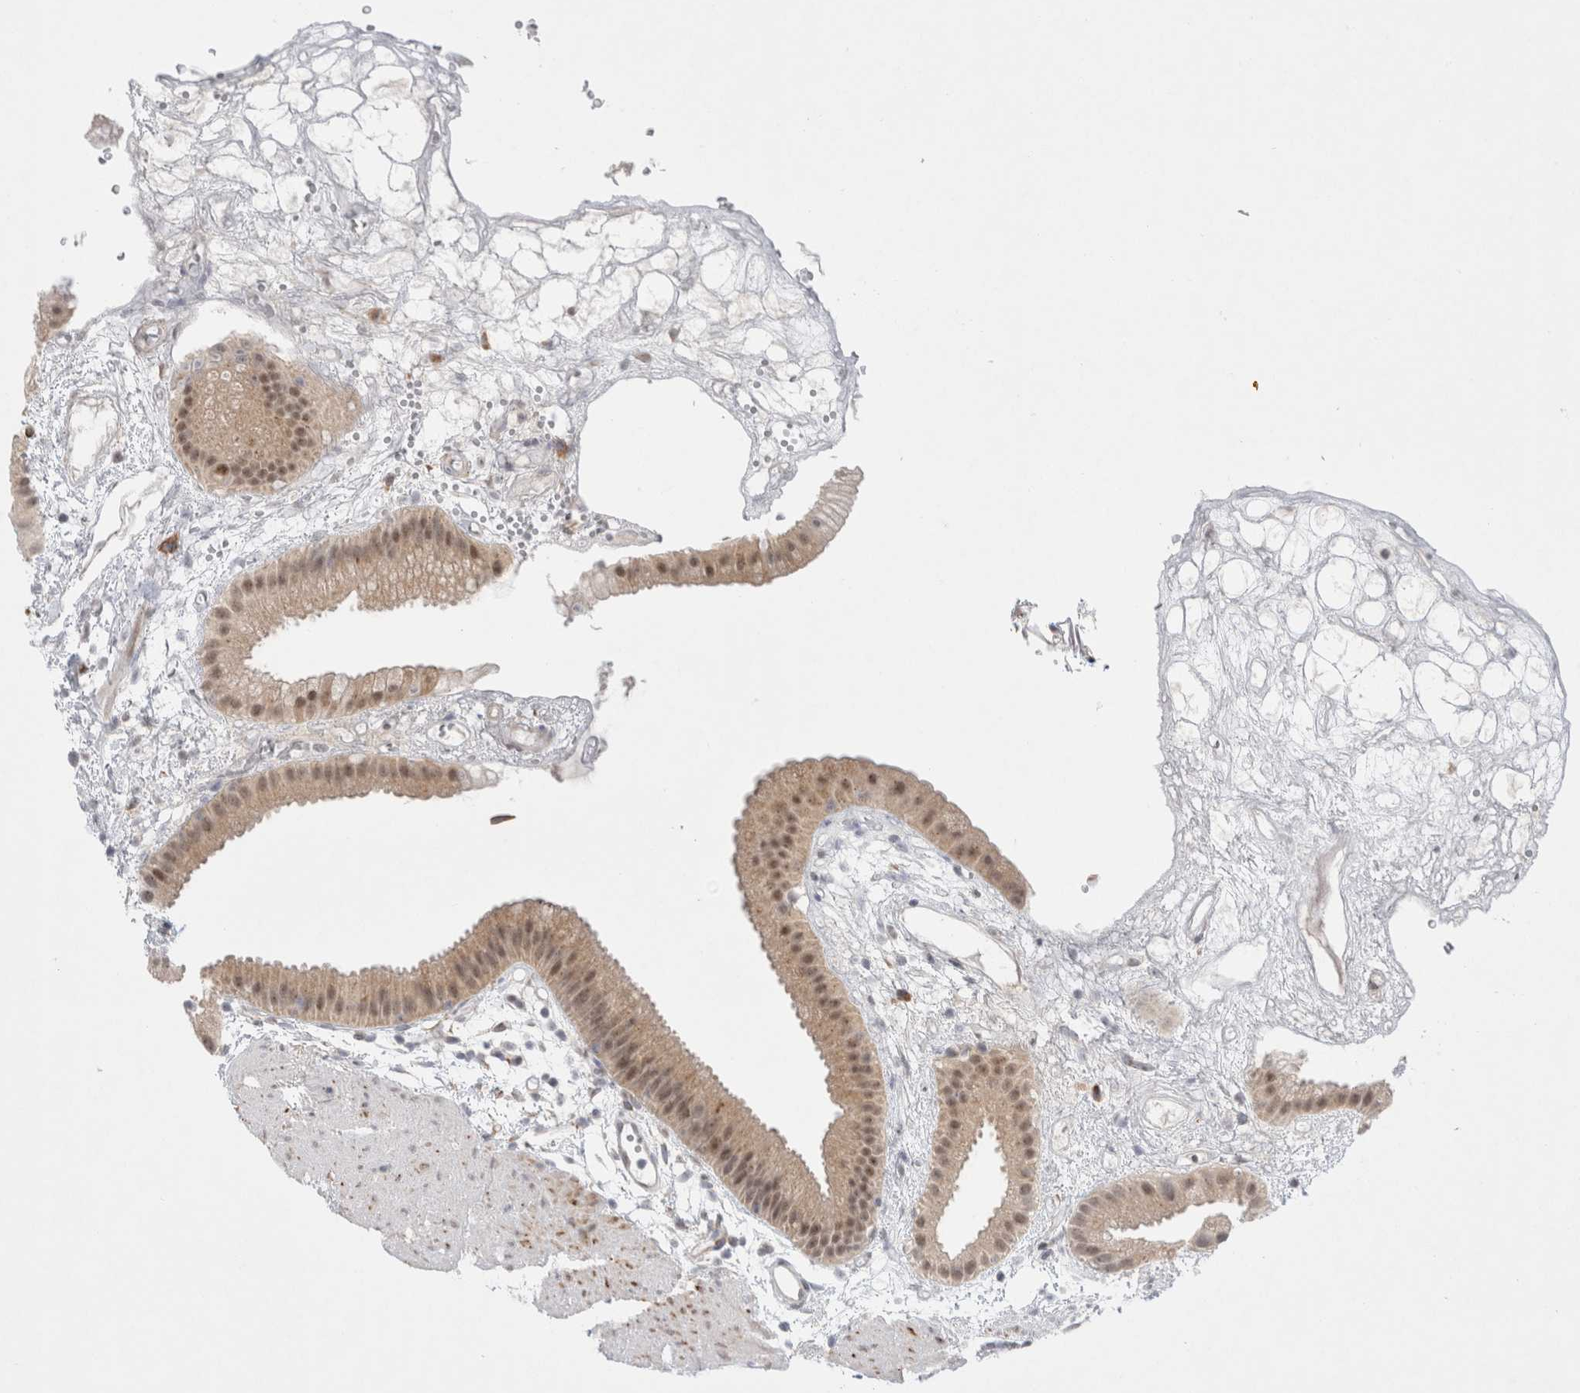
{"staining": {"intensity": "weak", "quantity": ">75%", "location": "cytoplasmic/membranous,nuclear"}, "tissue": "gallbladder", "cell_type": "Glandular cells", "image_type": "normal", "snomed": [{"axis": "morphology", "description": "Normal tissue, NOS"}, {"axis": "topography", "description": "Gallbladder"}], "caption": "Human gallbladder stained with a protein marker displays weak staining in glandular cells.", "gene": "TRMT1L", "patient": {"sex": "female", "age": 64}}